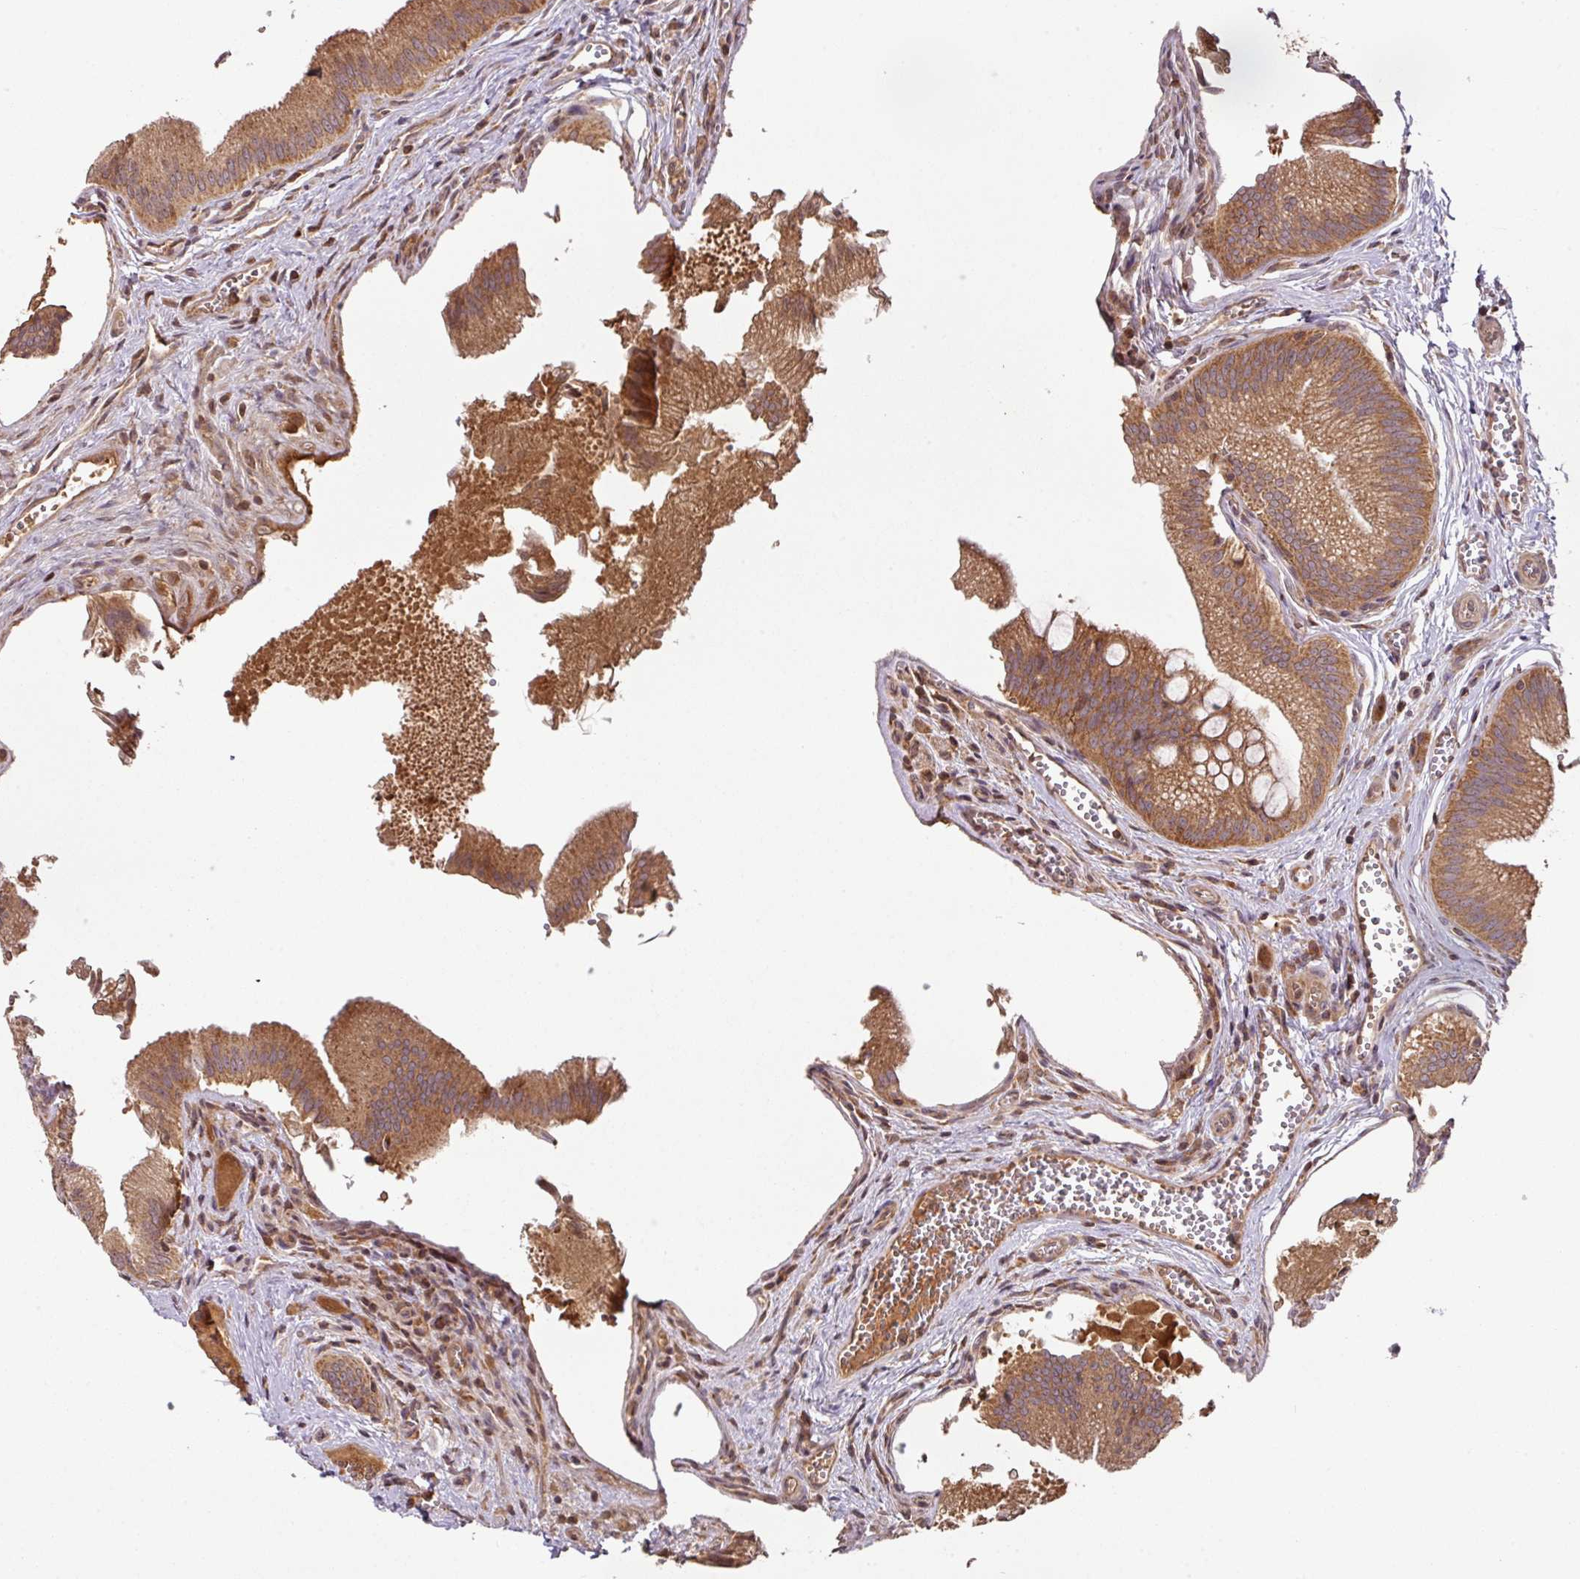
{"staining": {"intensity": "strong", "quantity": ">75%", "location": "cytoplasmic/membranous"}, "tissue": "gallbladder", "cell_type": "Glandular cells", "image_type": "normal", "snomed": [{"axis": "morphology", "description": "Normal tissue, NOS"}, {"axis": "topography", "description": "Gallbladder"}], "caption": "Human gallbladder stained with a brown dye reveals strong cytoplasmic/membranous positive expression in approximately >75% of glandular cells.", "gene": "MRRF", "patient": {"sex": "male", "age": 17}}